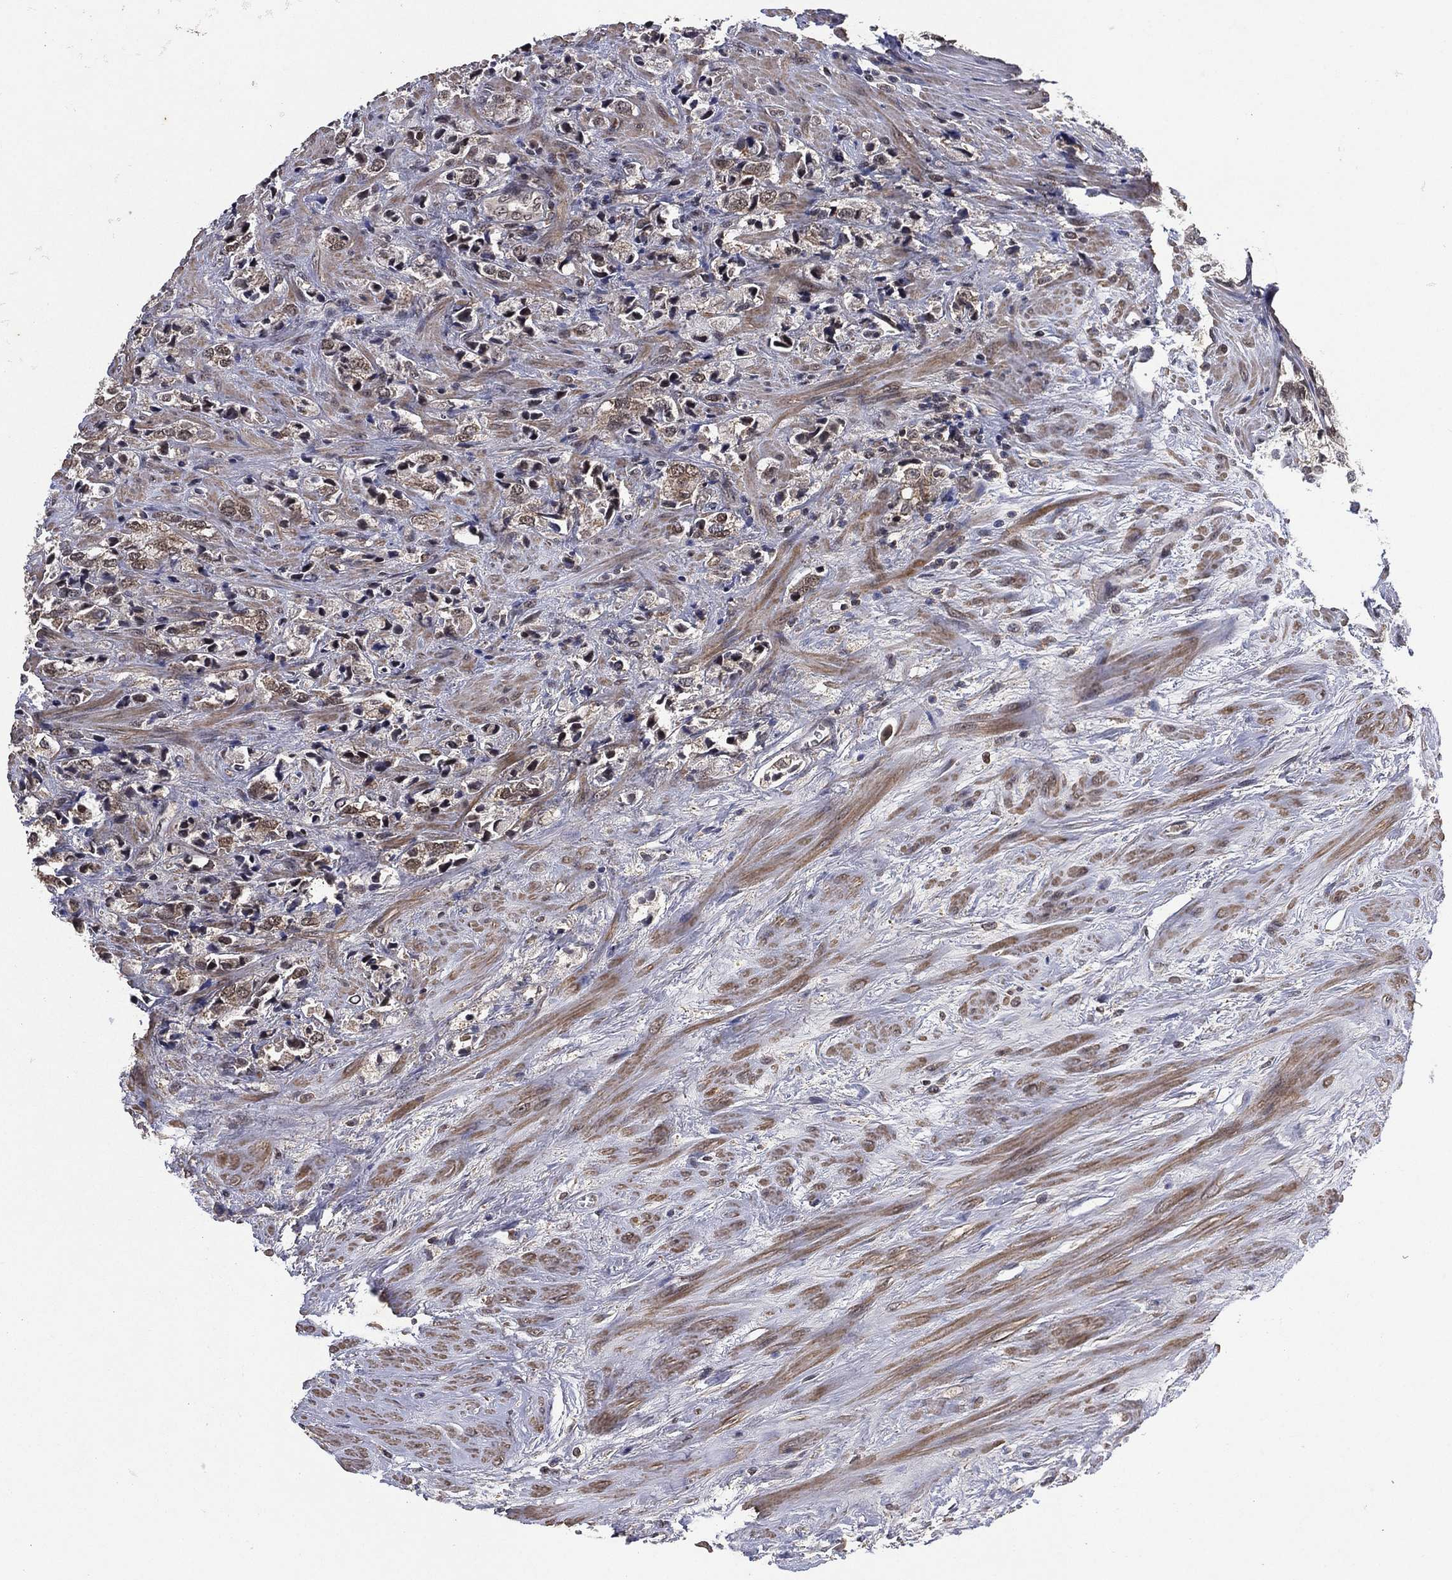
{"staining": {"intensity": "negative", "quantity": "none", "location": "none"}, "tissue": "prostate cancer", "cell_type": "Tumor cells", "image_type": "cancer", "snomed": [{"axis": "morphology", "description": "Adenocarcinoma, NOS"}, {"axis": "topography", "description": "Prostate and seminal vesicle, NOS"}], "caption": "This is an immunohistochemistry micrograph of prostate adenocarcinoma. There is no expression in tumor cells.", "gene": "NELFCD", "patient": {"sex": "male", "age": 63}}